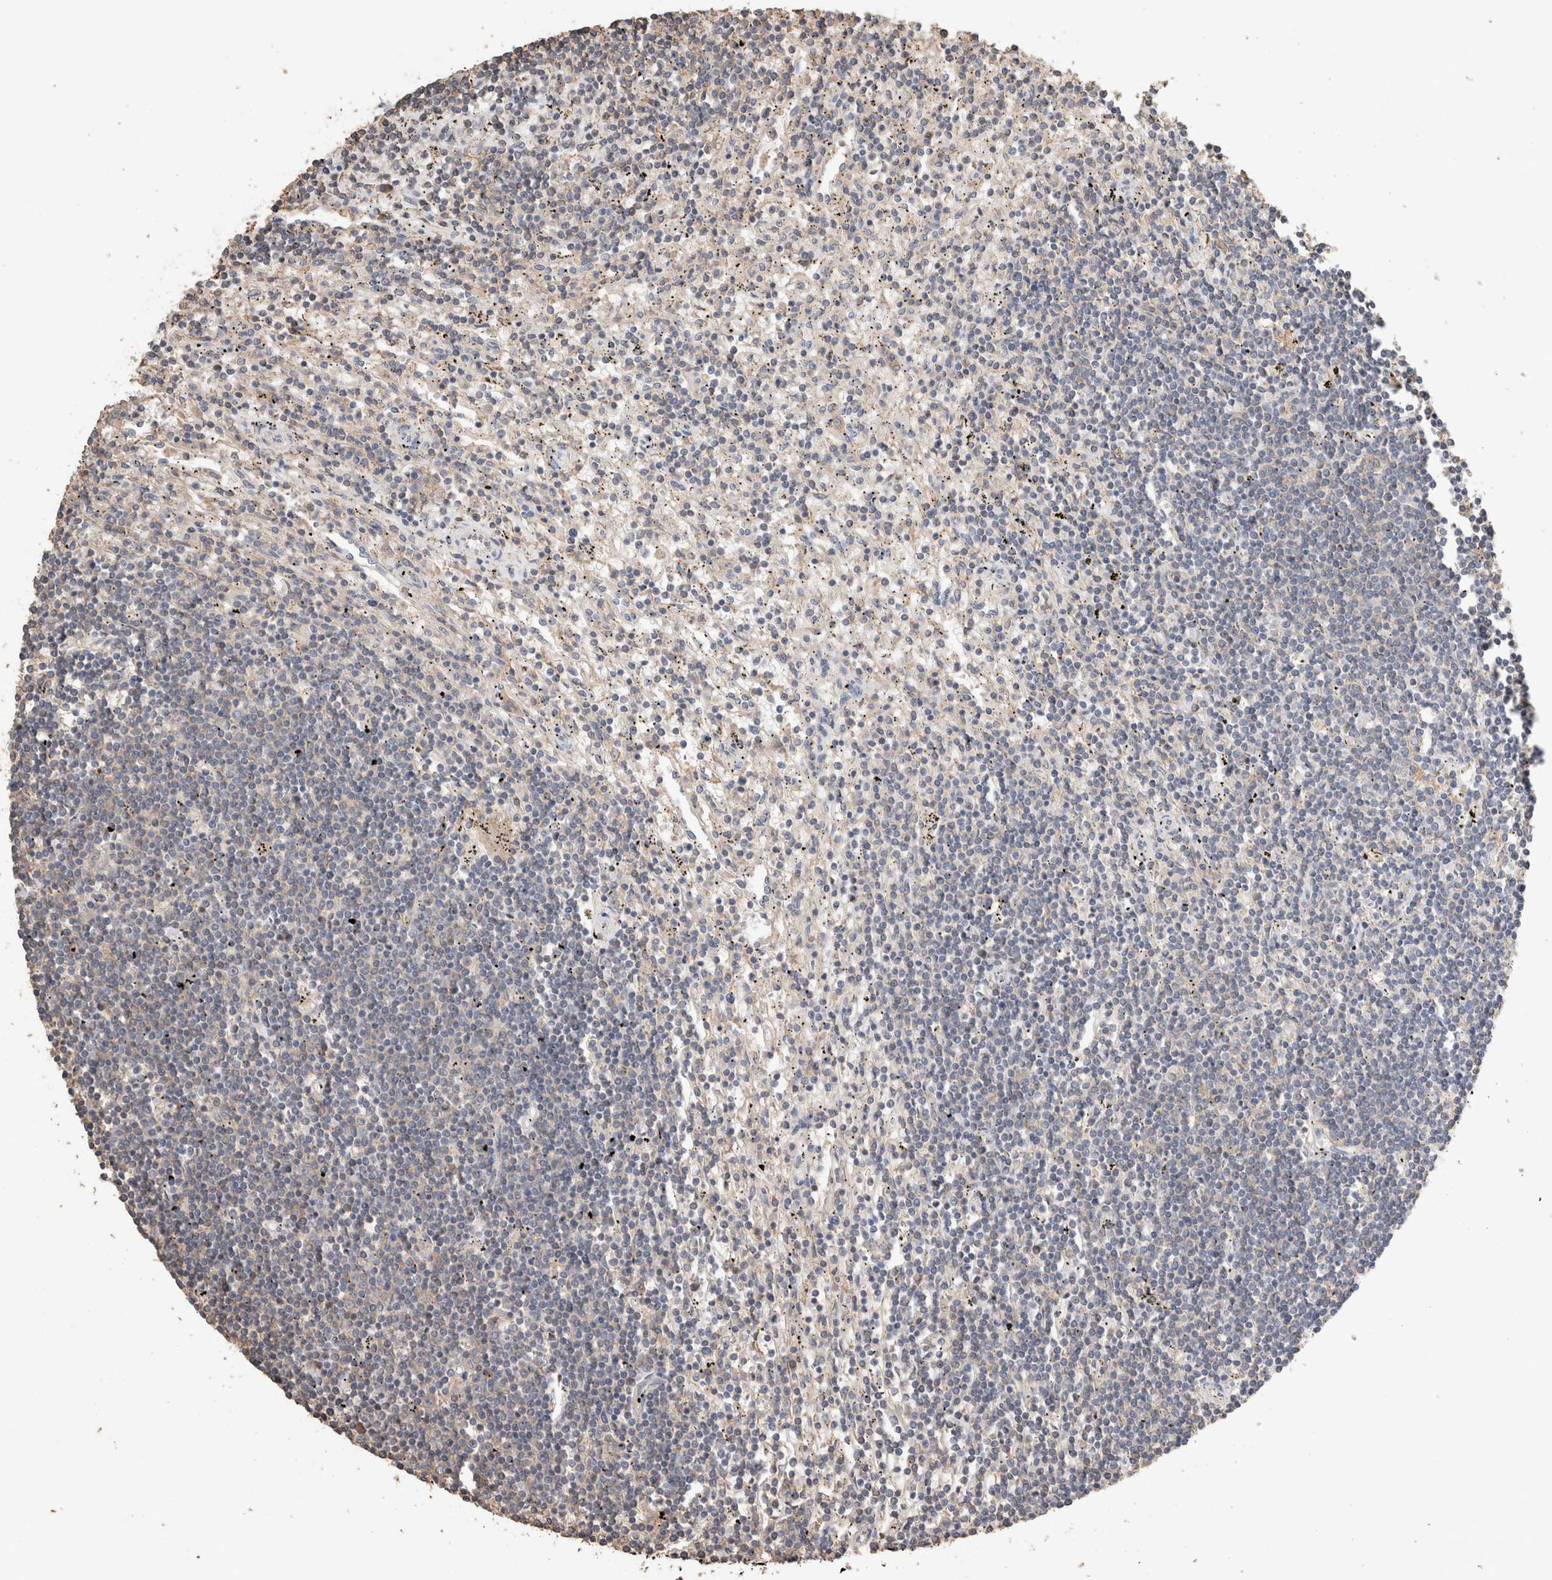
{"staining": {"intensity": "negative", "quantity": "none", "location": "none"}, "tissue": "lymphoma", "cell_type": "Tumor cells", "image_type": "cancer", "snomed": [{"axis": "morphology", "description": "Malignant lymphoma, non-Hodgkin's type, Low grade"}, {"axis": "topography", "description": "Spleen"}], "caption": "Protein analysis of low-grade malignant lymphoma, non-Hodgkin's type displays no significant positivity in tumor cells. Nuclei are stained in blue.", "gene": "EIF4G3", "patient": {"sex": "male", "age": 76}}